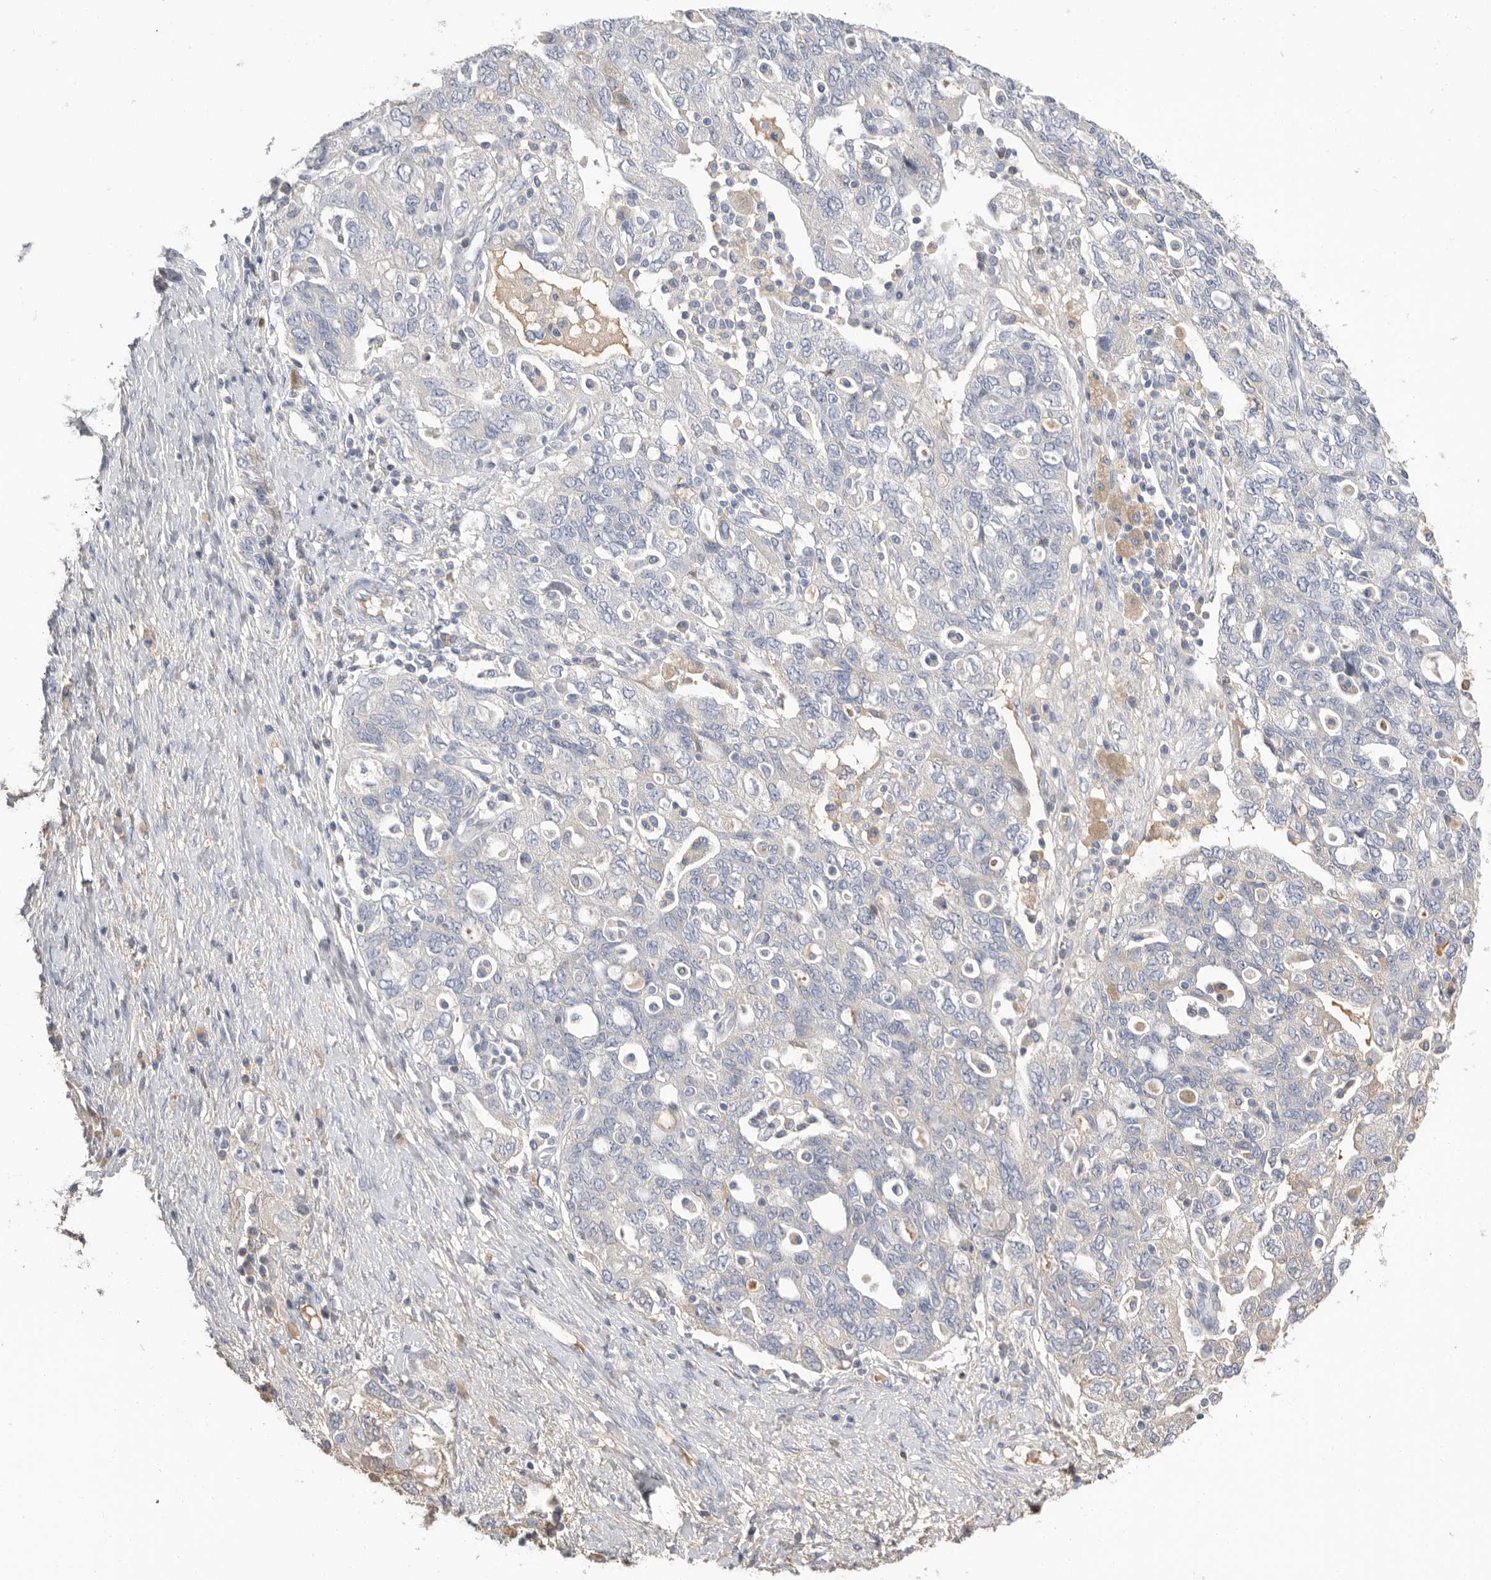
{"staining": {"intensity": "negative", "quantity": "none", "location": "none"}, "tissue": "ovarian cancer", "cell_type": "Tumor cells", "image_type": "cancer", "snomed": [{"axis": "morphology", "description": "Carcinoma, NOS"}, {"axis": "morphology", "description": "Cystadenocarcinoma, serous, NOS"}, {"axis": "topography", "description": "Ovary"}], "caption": "Immunohistochemical staining of ovarian cancer displays no significant expression in tumor cells.", "gene": "APOA2", "patient": {"sex": "female", "age": 69}}